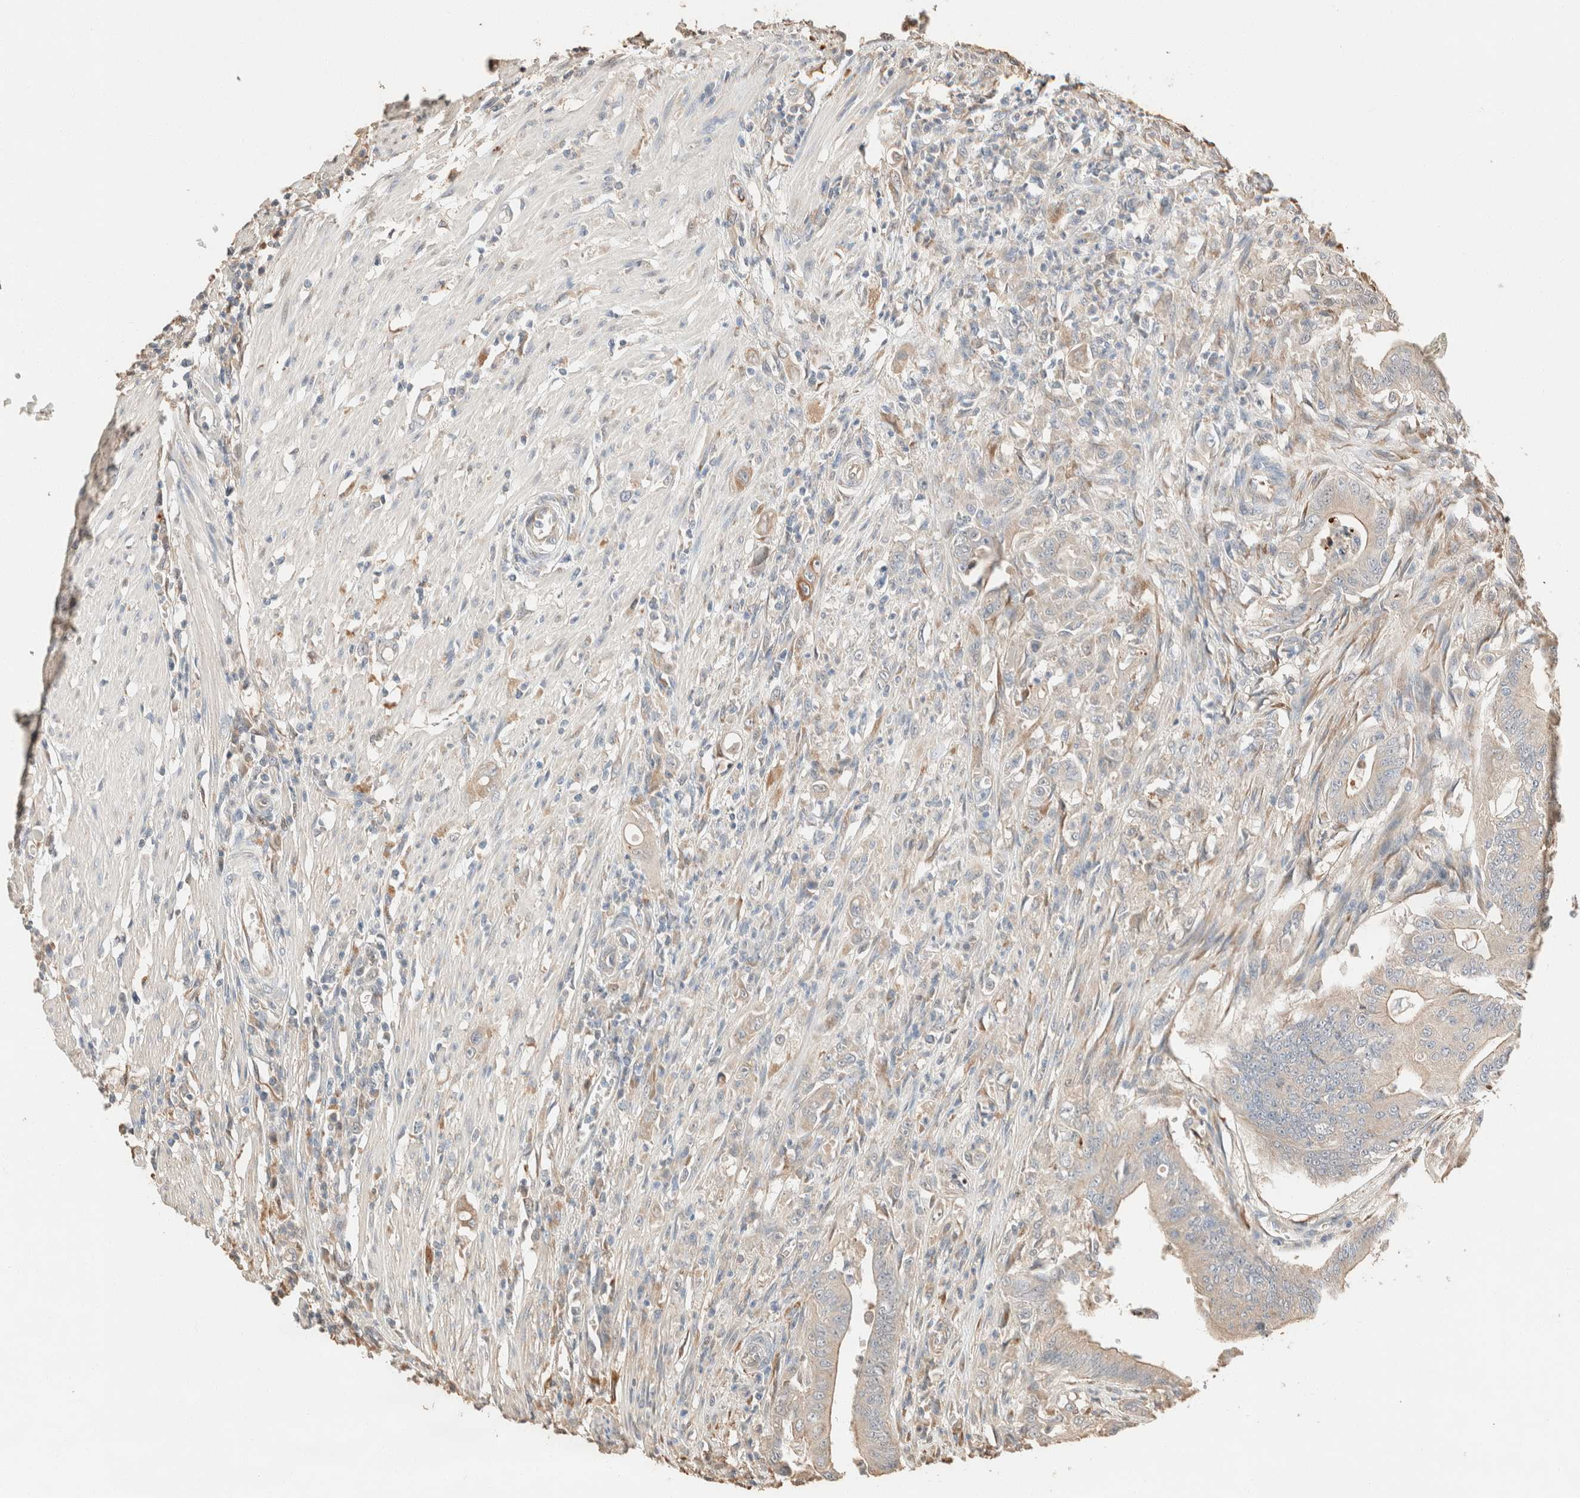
{"staining": {"intensity": "weak", "quantity": ">75%", "location": "cytoplasmic/membranous"}, "tissue": "colorectal cancer", "cell_type": "Tumor cells", "image_type": "cancer", "snomed": [{"axis": "morphology", "description": "Adenoma, NOS"}, {"axis": "morphology", "description": "Adenocarcinoma, NOS"}, {"axis": "topography", "description": "Colon"}], "caption": "There is low levels of weak cytoplasmic/membranous positivity in tumor cells of colorectal cancer (adenoma), as demonstrated by immunohistochemical staining (brown color).", "gene": "TUBD1", "patient": {"sex": "male", "age": 79}}